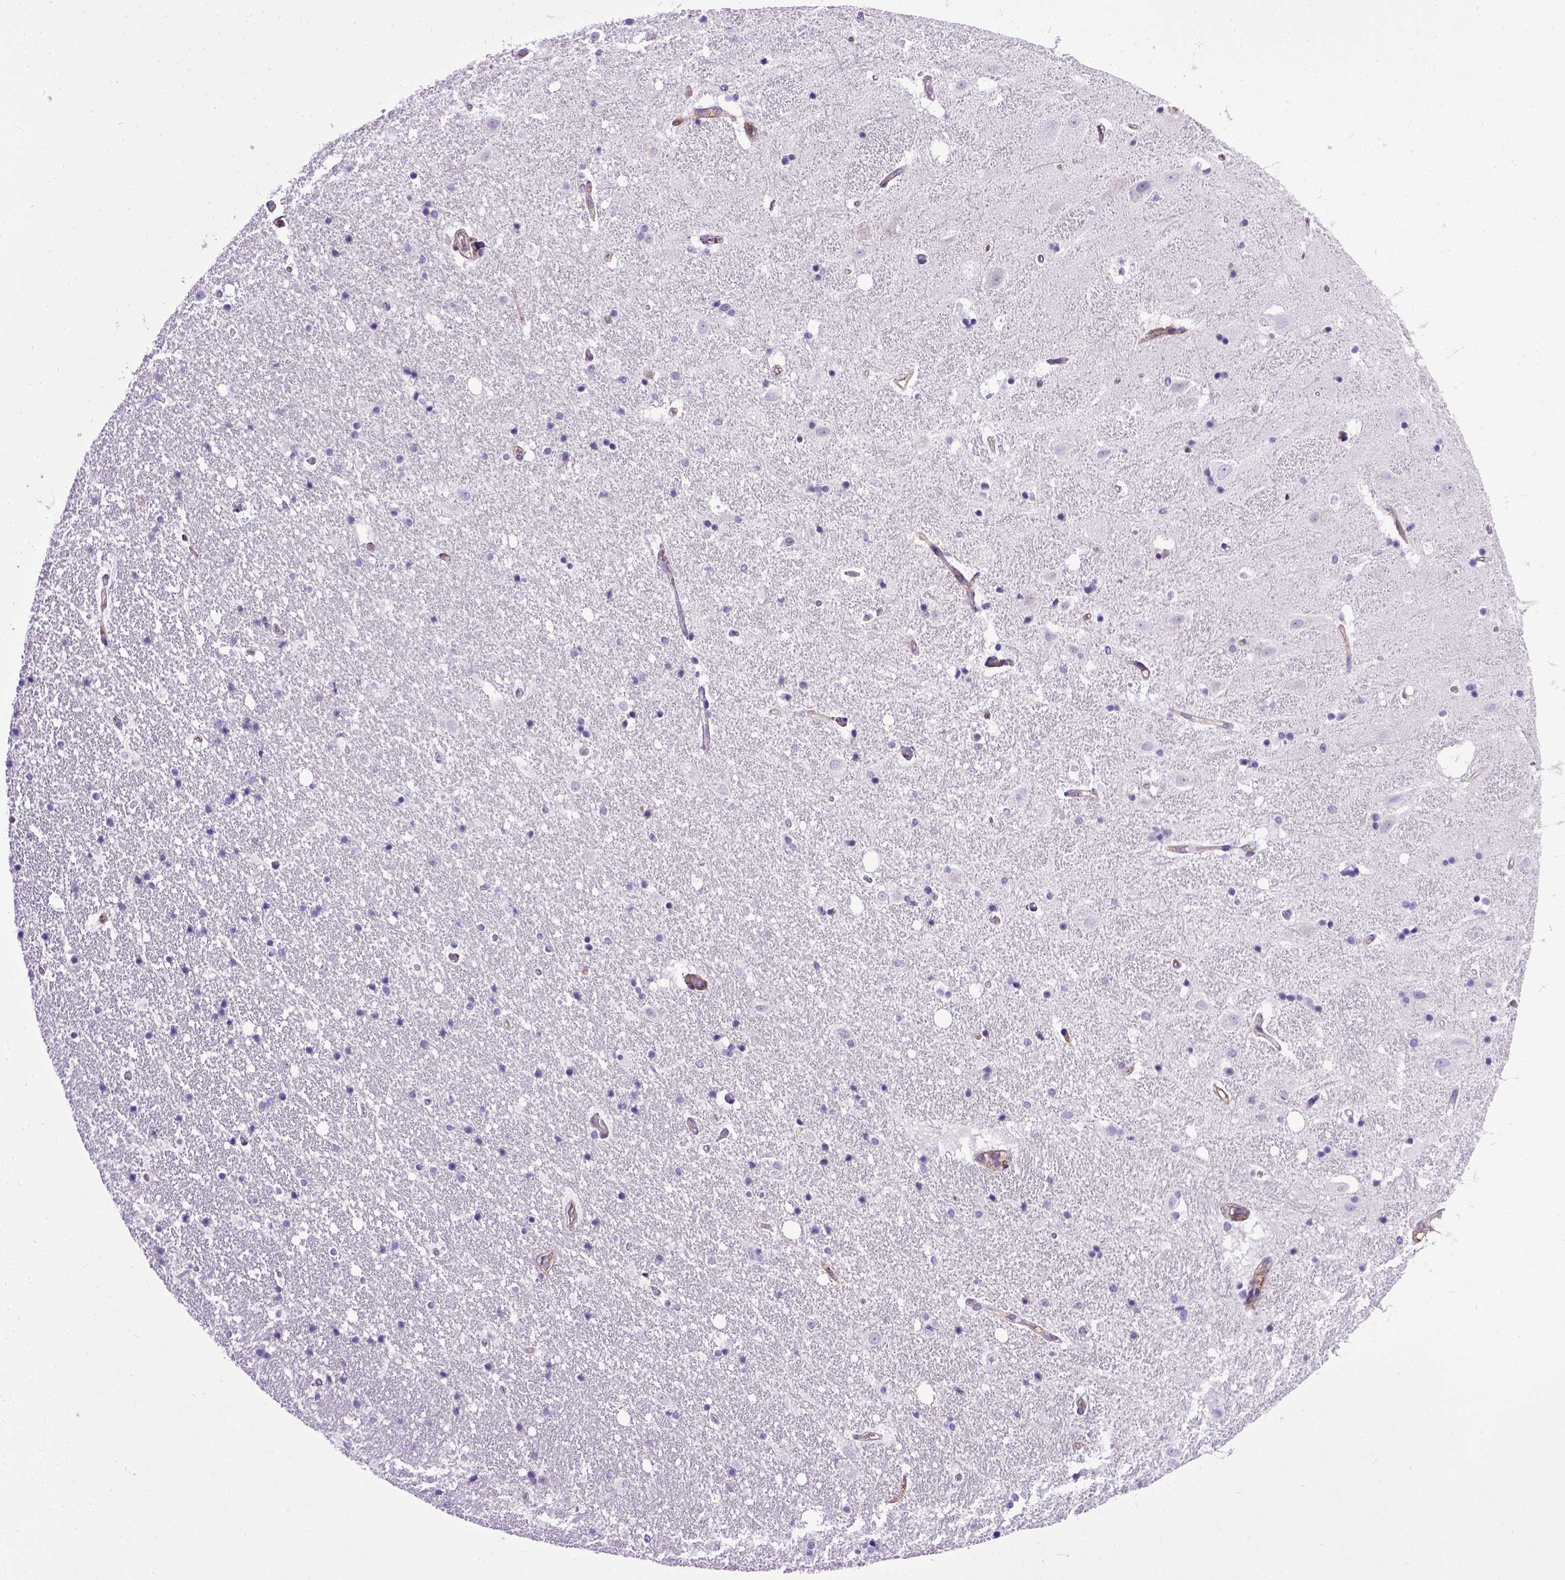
{"staining": {"intensity": "negative", "quantity": "none", "location": "none"}, "tissue": "hippocampus", "cell_type": "Glial cells", "image_type": "normal", "snomed": [{"axis": "morphology", "description": "Normal tissue, NOS"}, {"axis": "topography", "description": "Hippocampus"}], "caption": "Immunohistochemistry micrograph of normal human hippocampus stained for a protein (brown), which reveals no staining in glial cells. (IHC, brightfield microscopy, high magnification).", "gene": "ENG", "patient": {"sex": "male", "age": 49}}